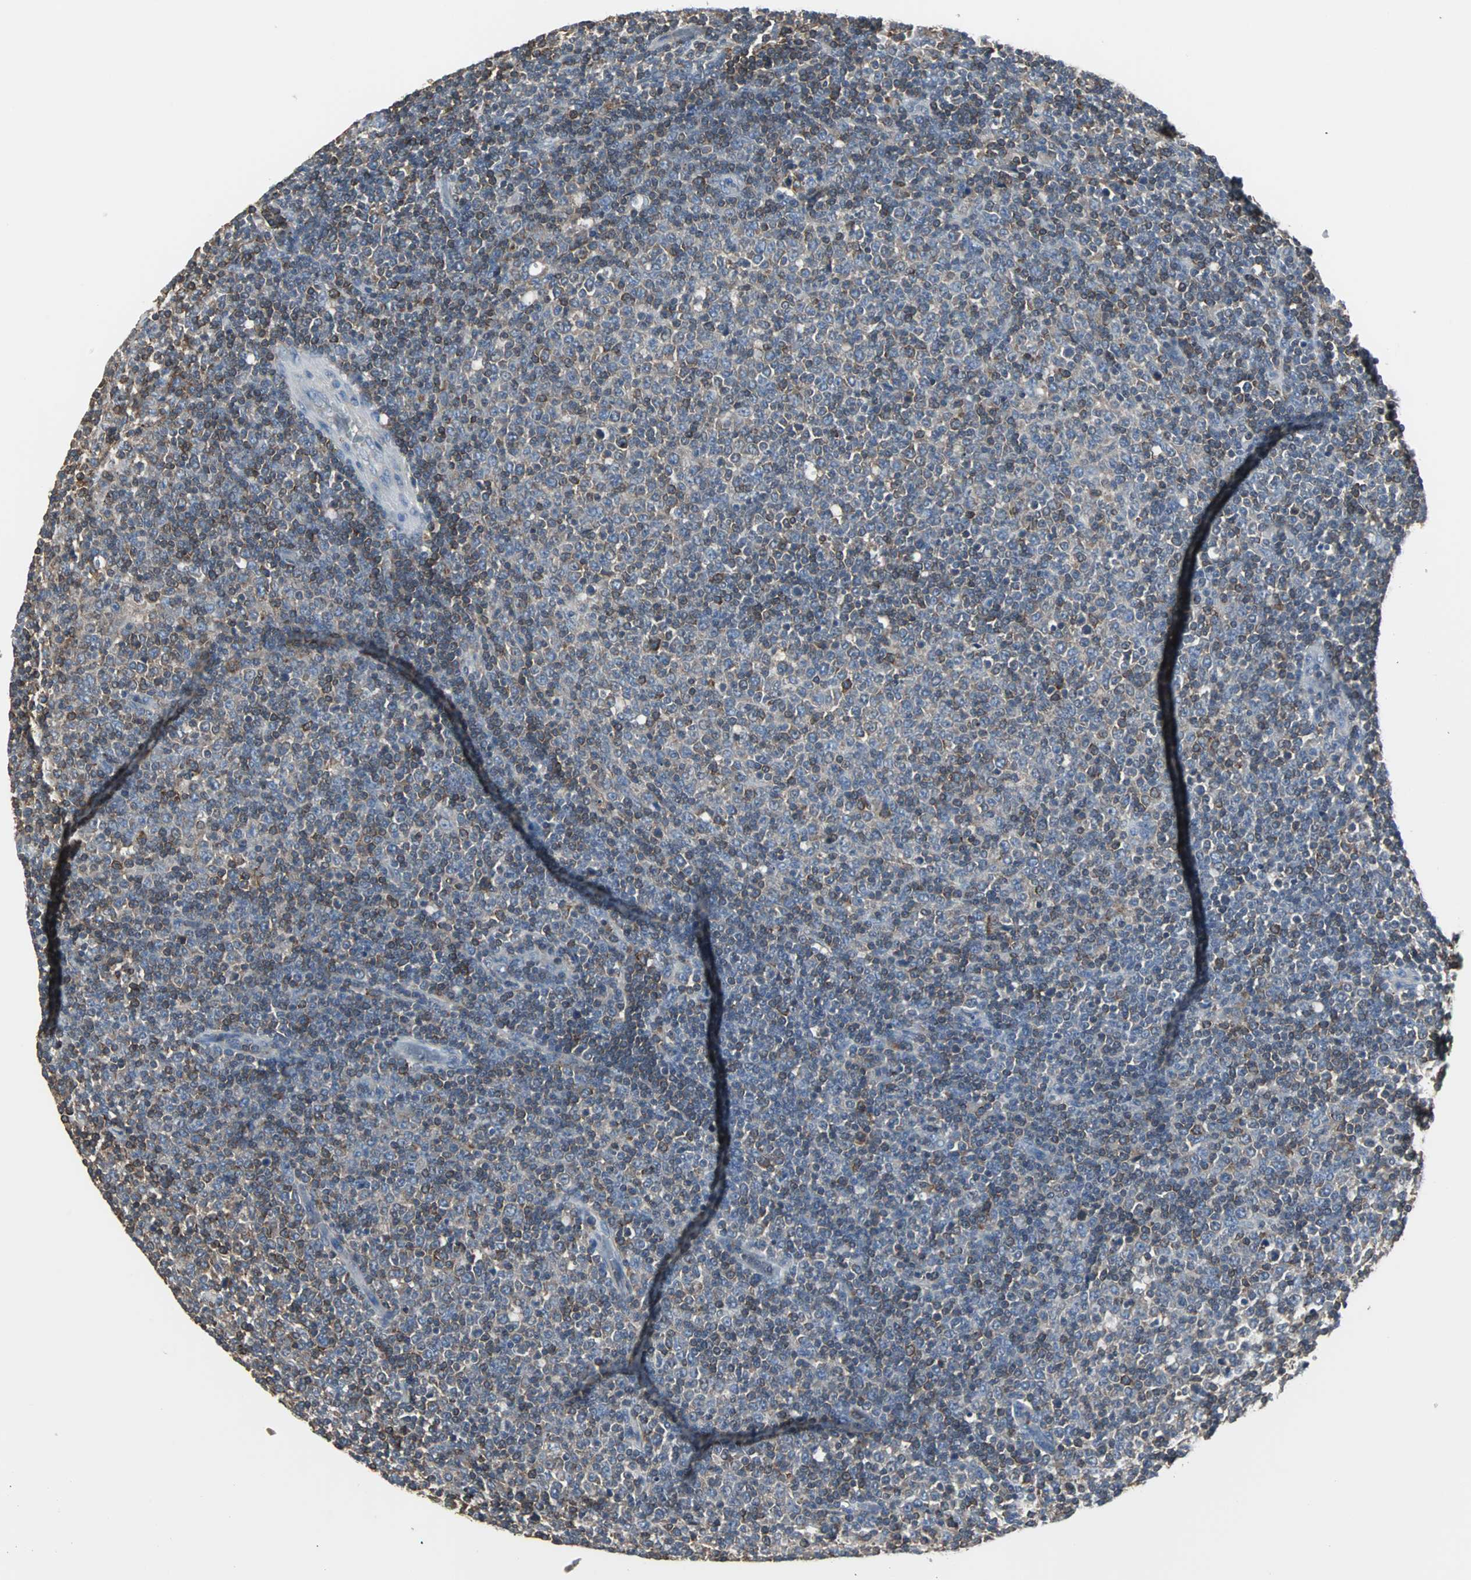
{"staining": {"intensity": "moderate", "quantity": "<25%", "location": "cytoplasmic/membranous"}, "tissue": "lymphoma", "cell_type": "Tumor cells", "image_type": "cancer", "snomed": [{"axis": "morphology", "description": "Malignant lymphoma, non-Hodgkin's type, Low grade"}, {"axis": "topography", "description": "Lymph node"}], "caption": "Approximately <25% of tumor cells in human lymphoma show moderate cytoplasmic/membranous protein expression as visualized by brown immunohistochemical staining.", "gene": "LRRFIP1", "patient": {"sex": "male", "age": 70}}